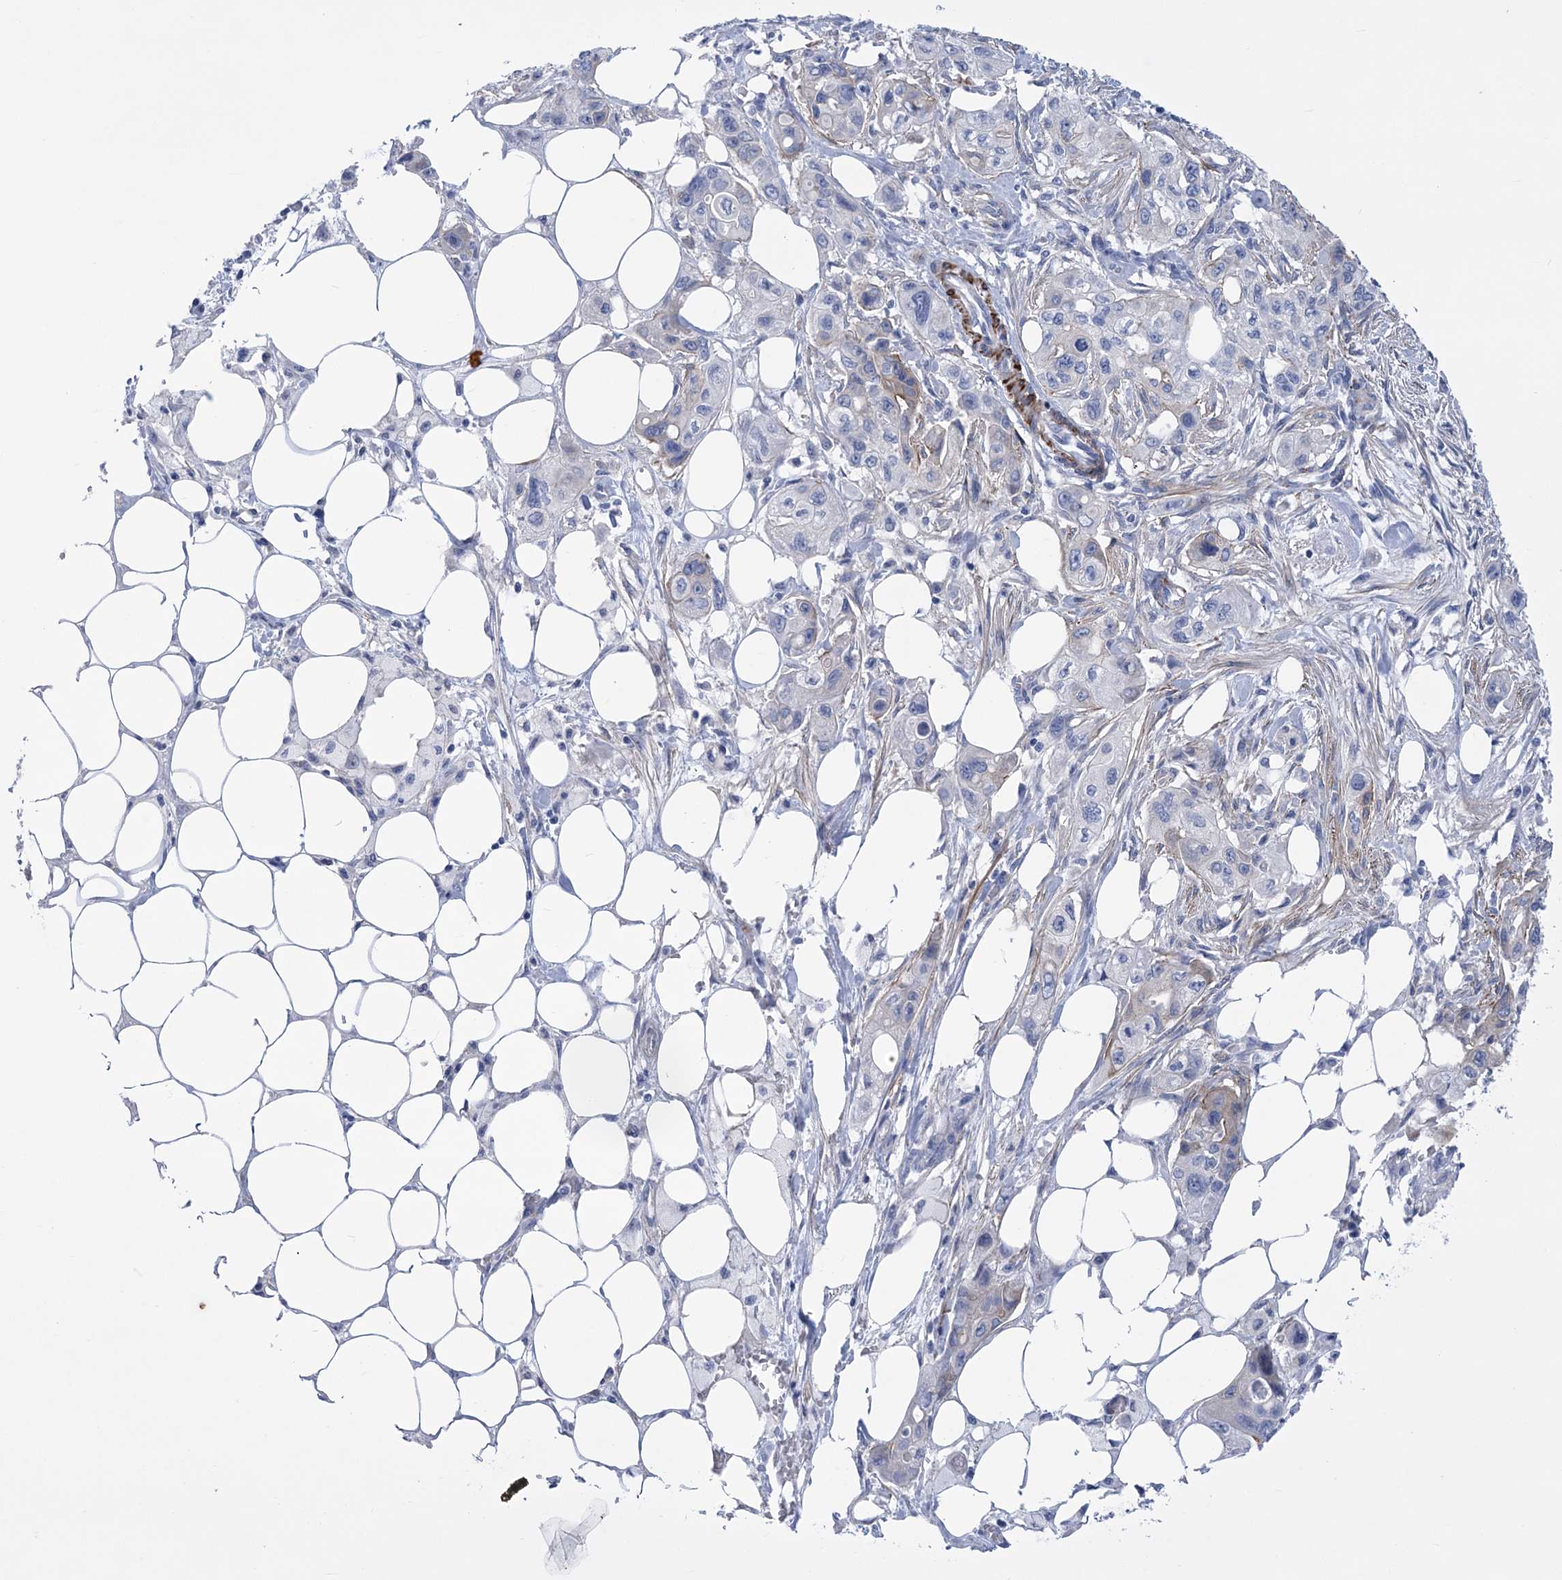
{"staining": {"intensity": "negative", "quantity": "none", "location": "none"}, "tissue": "pancreatic cancer", "cell_type": "Tumor cells", "image_type": "cancer", "snomed": [{"axis": "morphology", "description": "Adenocarcinoma, NOS"}, {"axis": "topography", "description": "Pancreas"}], "caption": "Pancreatic cancer (adenocarcinoma) stained for a protein using immunohistochemistry (IHC) demonstrates no expression tumor cells.", "gene": "WDR74", "patient": {"sex": "male", "age": 75}}